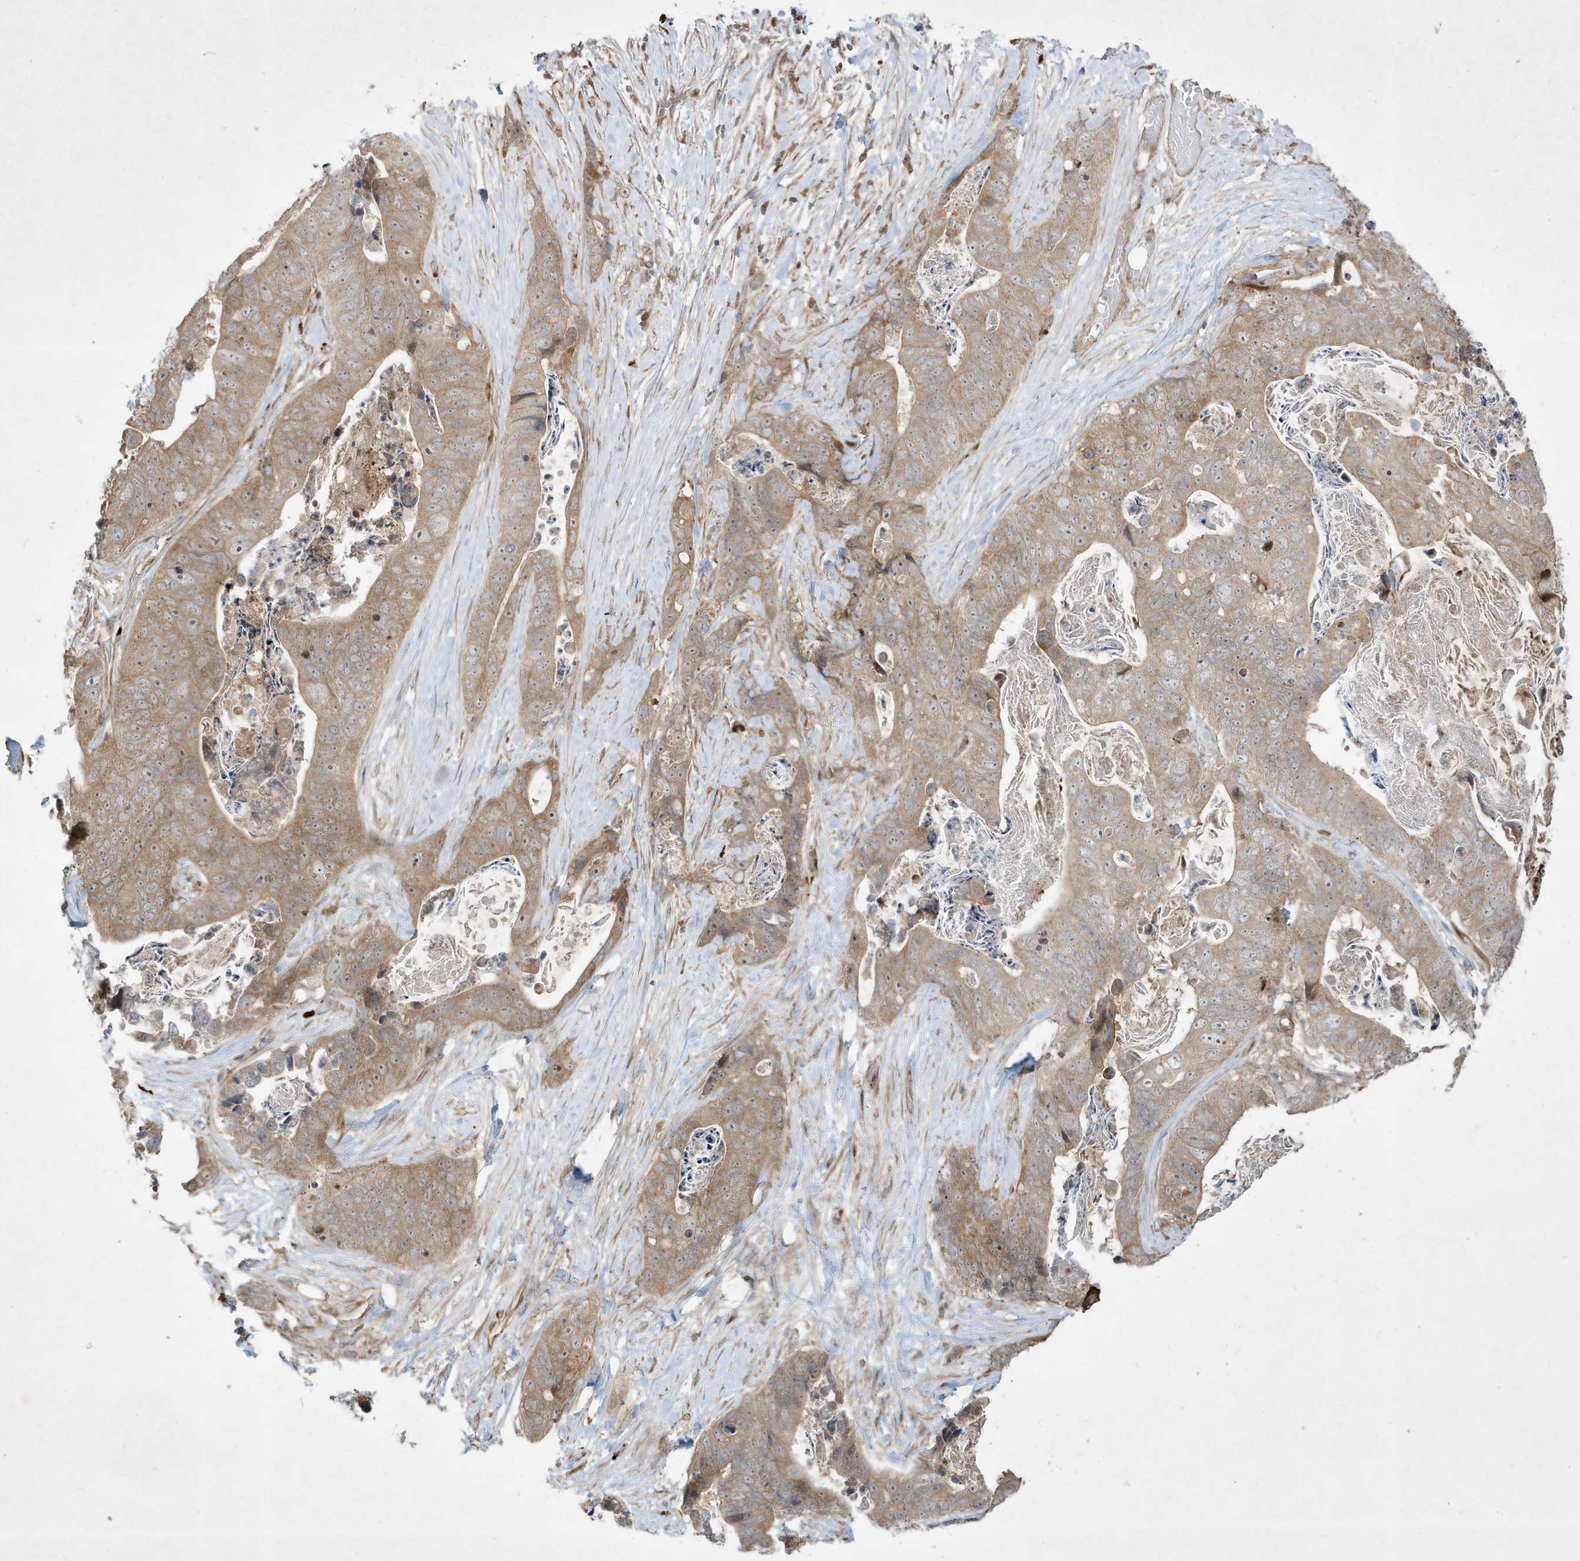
{"staining": {"intensity": "moderate", "quantity": ">75%", "location": "cytoplasmic/membranous"}, "tissue": "stomach cancer", "cell_type": "Tumor cells", "image_type": "cancer", "snomed": [{"axis": "morphology", "description": "Adenocarcinoma, NOS"}, {"axis": "topography", "description": "Stomach"}], "caption": "This is a micrograph of immunohistochemistry staining of stomach cancer, which shows moderate expression in the cytoplasmic/membranous of tumor cells.", "gene": "IFT57", "patient": {"sex": "female", "age": 89}}